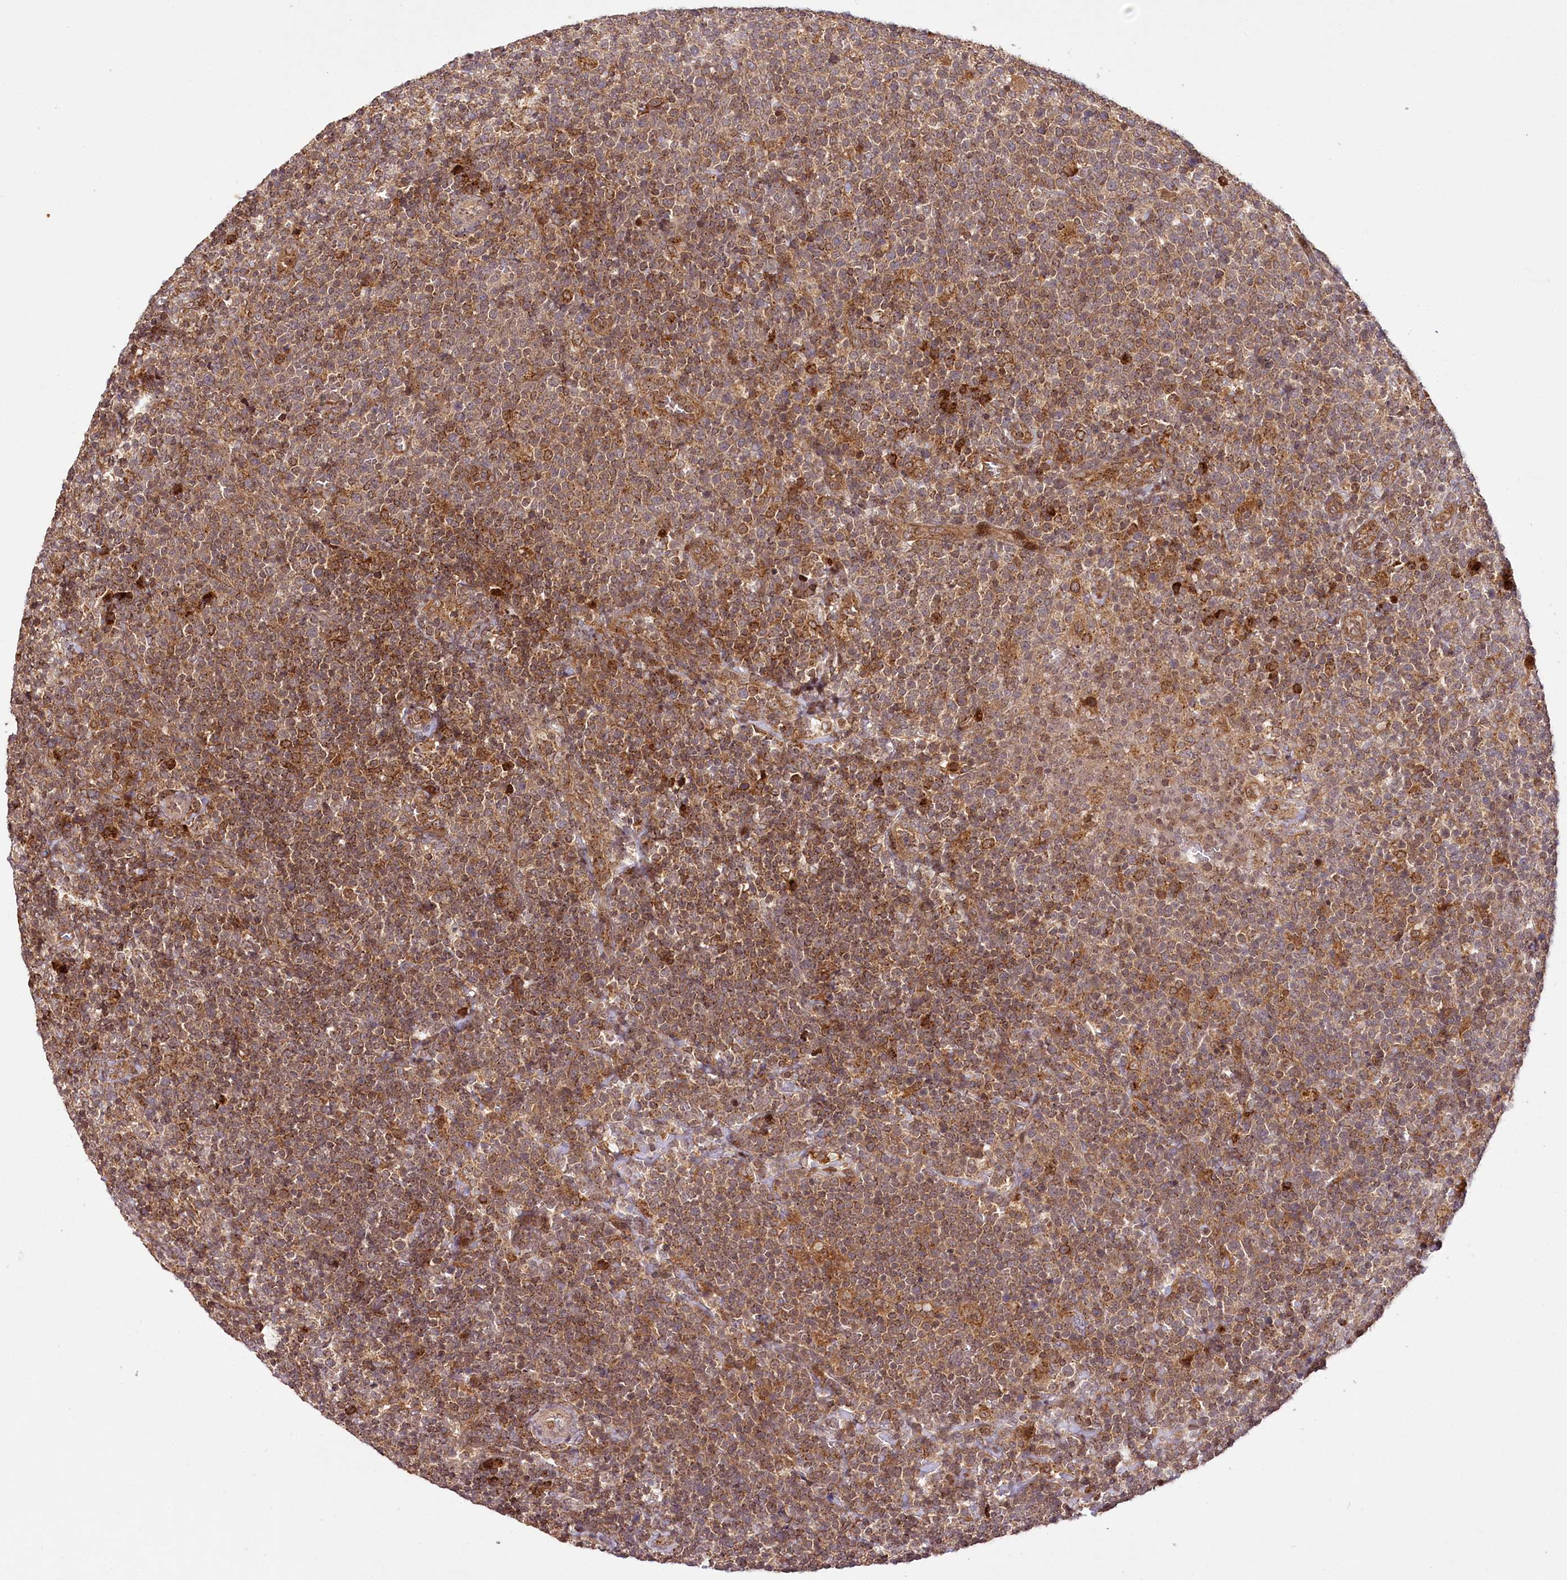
{"staining": {"intensity": "moderate", "quantity": ">75%", "location": "cytoplasmic/membranous"}, "tissue": "lymphoma", "cell_type": "Tumor cells", "image_type": "cancer", "snomed": [{"axis": "morphology", "description": "Malignant lymphoma, non-Hodgkin's type, High grade"}, {"axis": "topography", "description": "Lymph node"}], "caption": "Immunohistochemistry (IHC) of high-grade malignant lymphoma, non-Hodgkin's type exhibits medium levels of moderate cytoplasmic/membranous expression in about >75% of tumor cells.", "gene": "COPG1", "patient": {"sex": "male", "age": 61}}